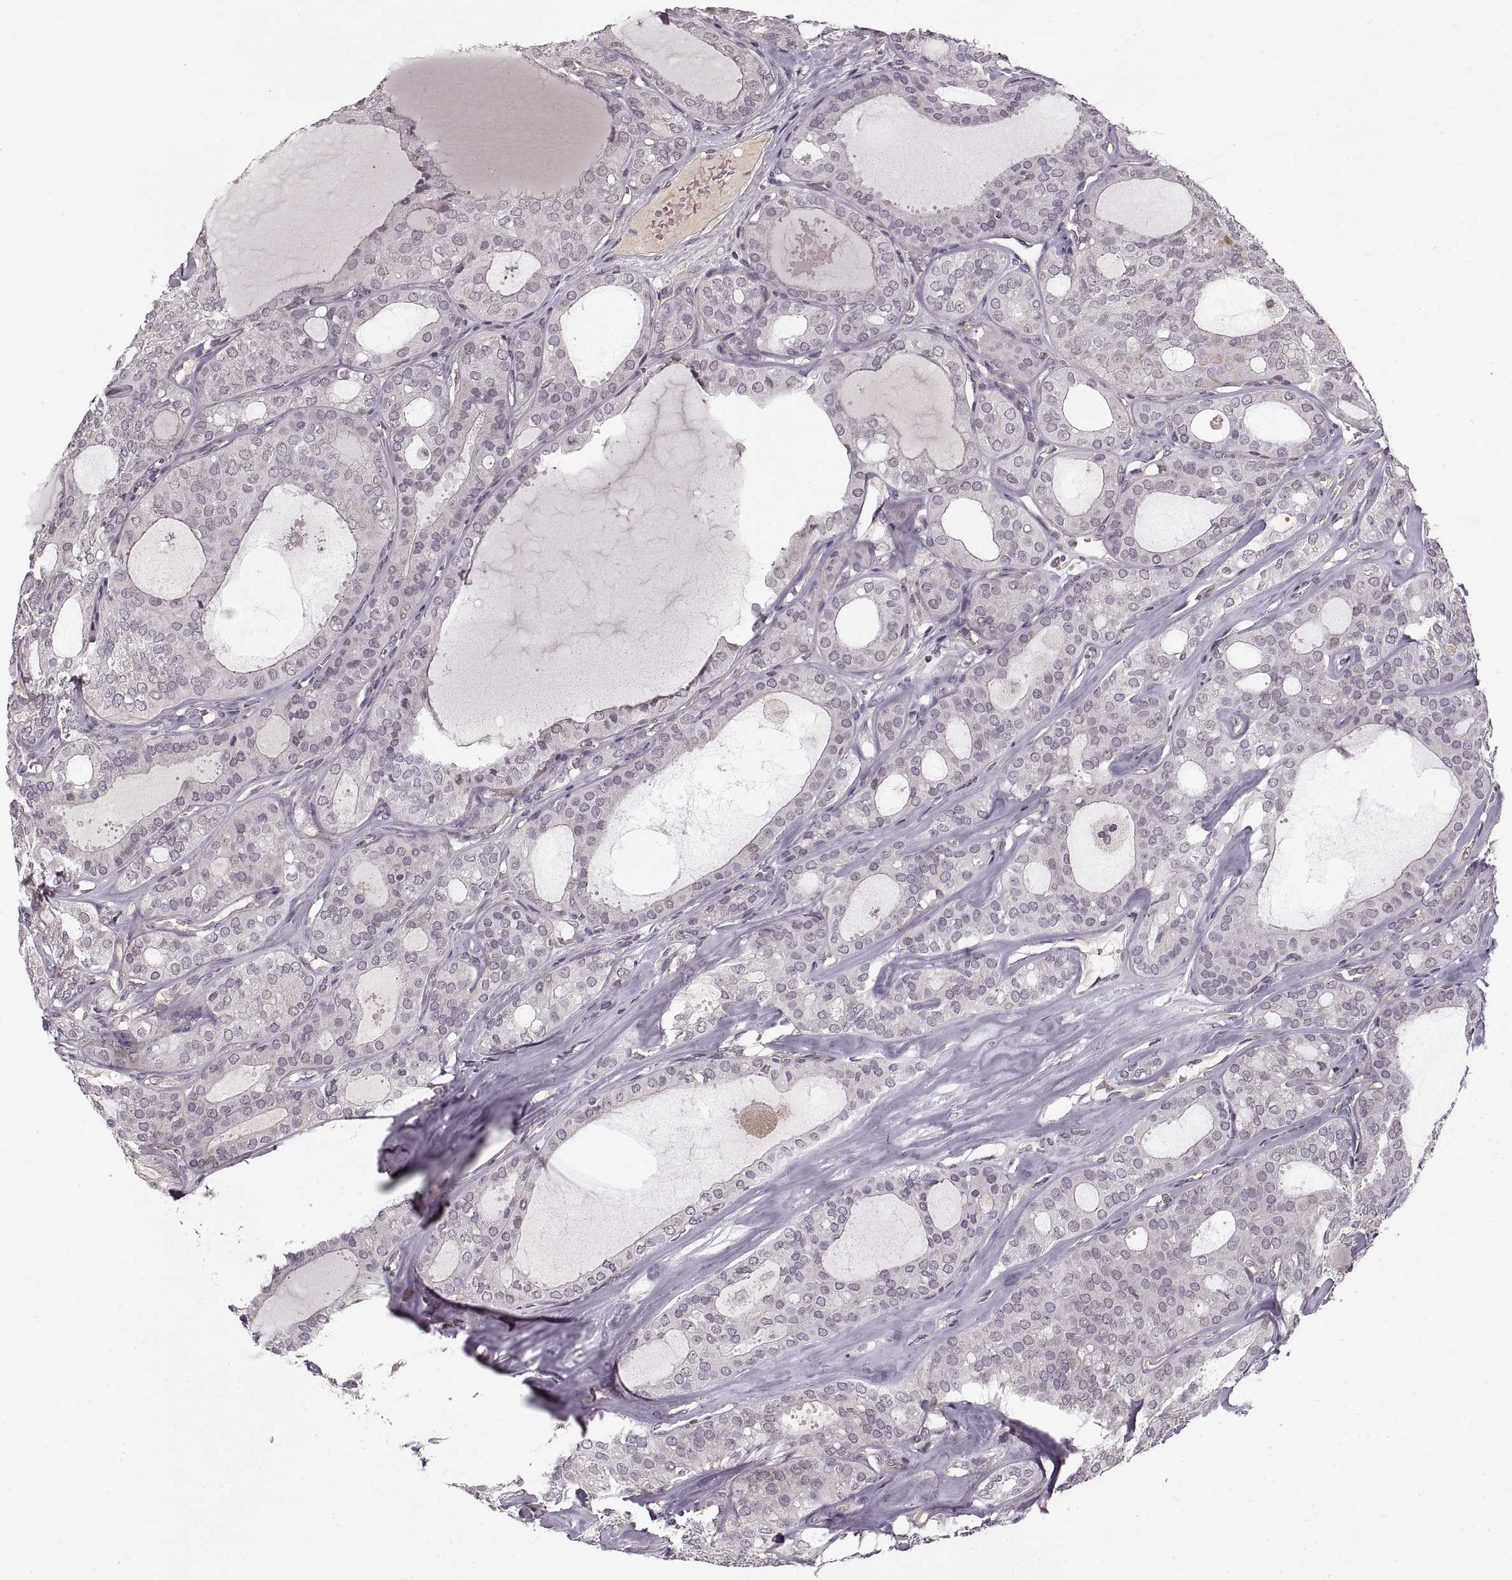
{"staining": {"intensity": "negative", "quantity": "none", "location": "none"}, "tissue": "thyroid cancer", "cell_type": "Tumor cells", "image_type": "cancer", "snomed": [{"axis": "morphology", "description": "Follicular adenoma carcinoma, NOS"}, {"axis": "topography", "description": "Thyroid gland"}], "caption": "Immunohistochemistry (IHC) of human thyroid cancer shows no staining in tumor cells.", "gene": "ASIC3", "patient": {"sex": "male", "age": 75}}